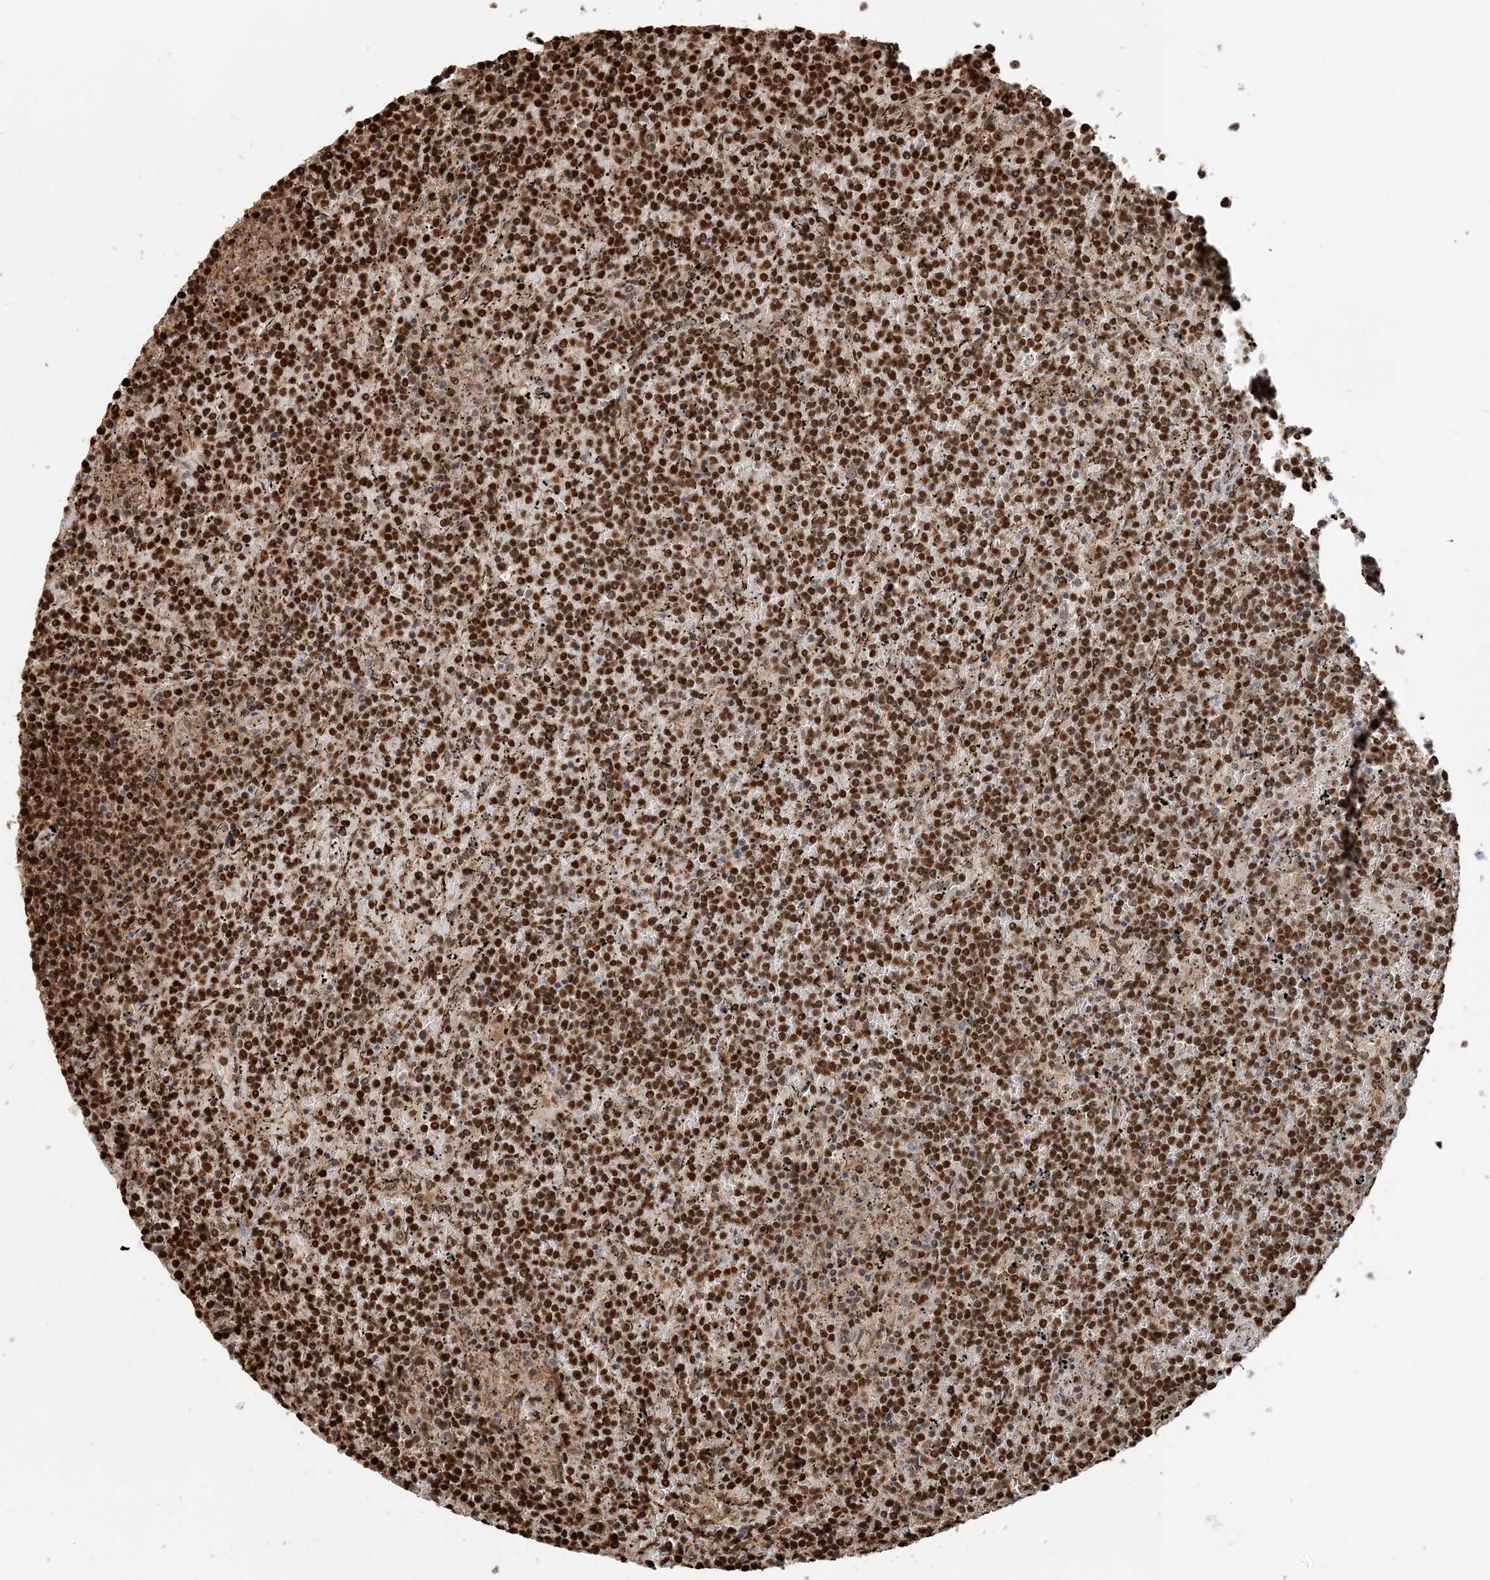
{"staining": {"intensity": "strong", "quantity": ">75%", "location": "nuclear"}, "tissue": "lymphoma", "cell_type": "Tumor cells", "image_type": "cancer", "snomed": [{"axis": "morphology", "description": "Malignant lymphoma, non-Hodgkin's type, Low grade"}, {"axis": "topography", "description": "Spleen"}], "caption": "This micrograph demonstrates immunohistochemistry staining of lymphoma, with high strong nuclear positivity in about >75% of tumor cells.", "gene": "ARHGAP35", "patient": {"sex": "female", "age": 19}}